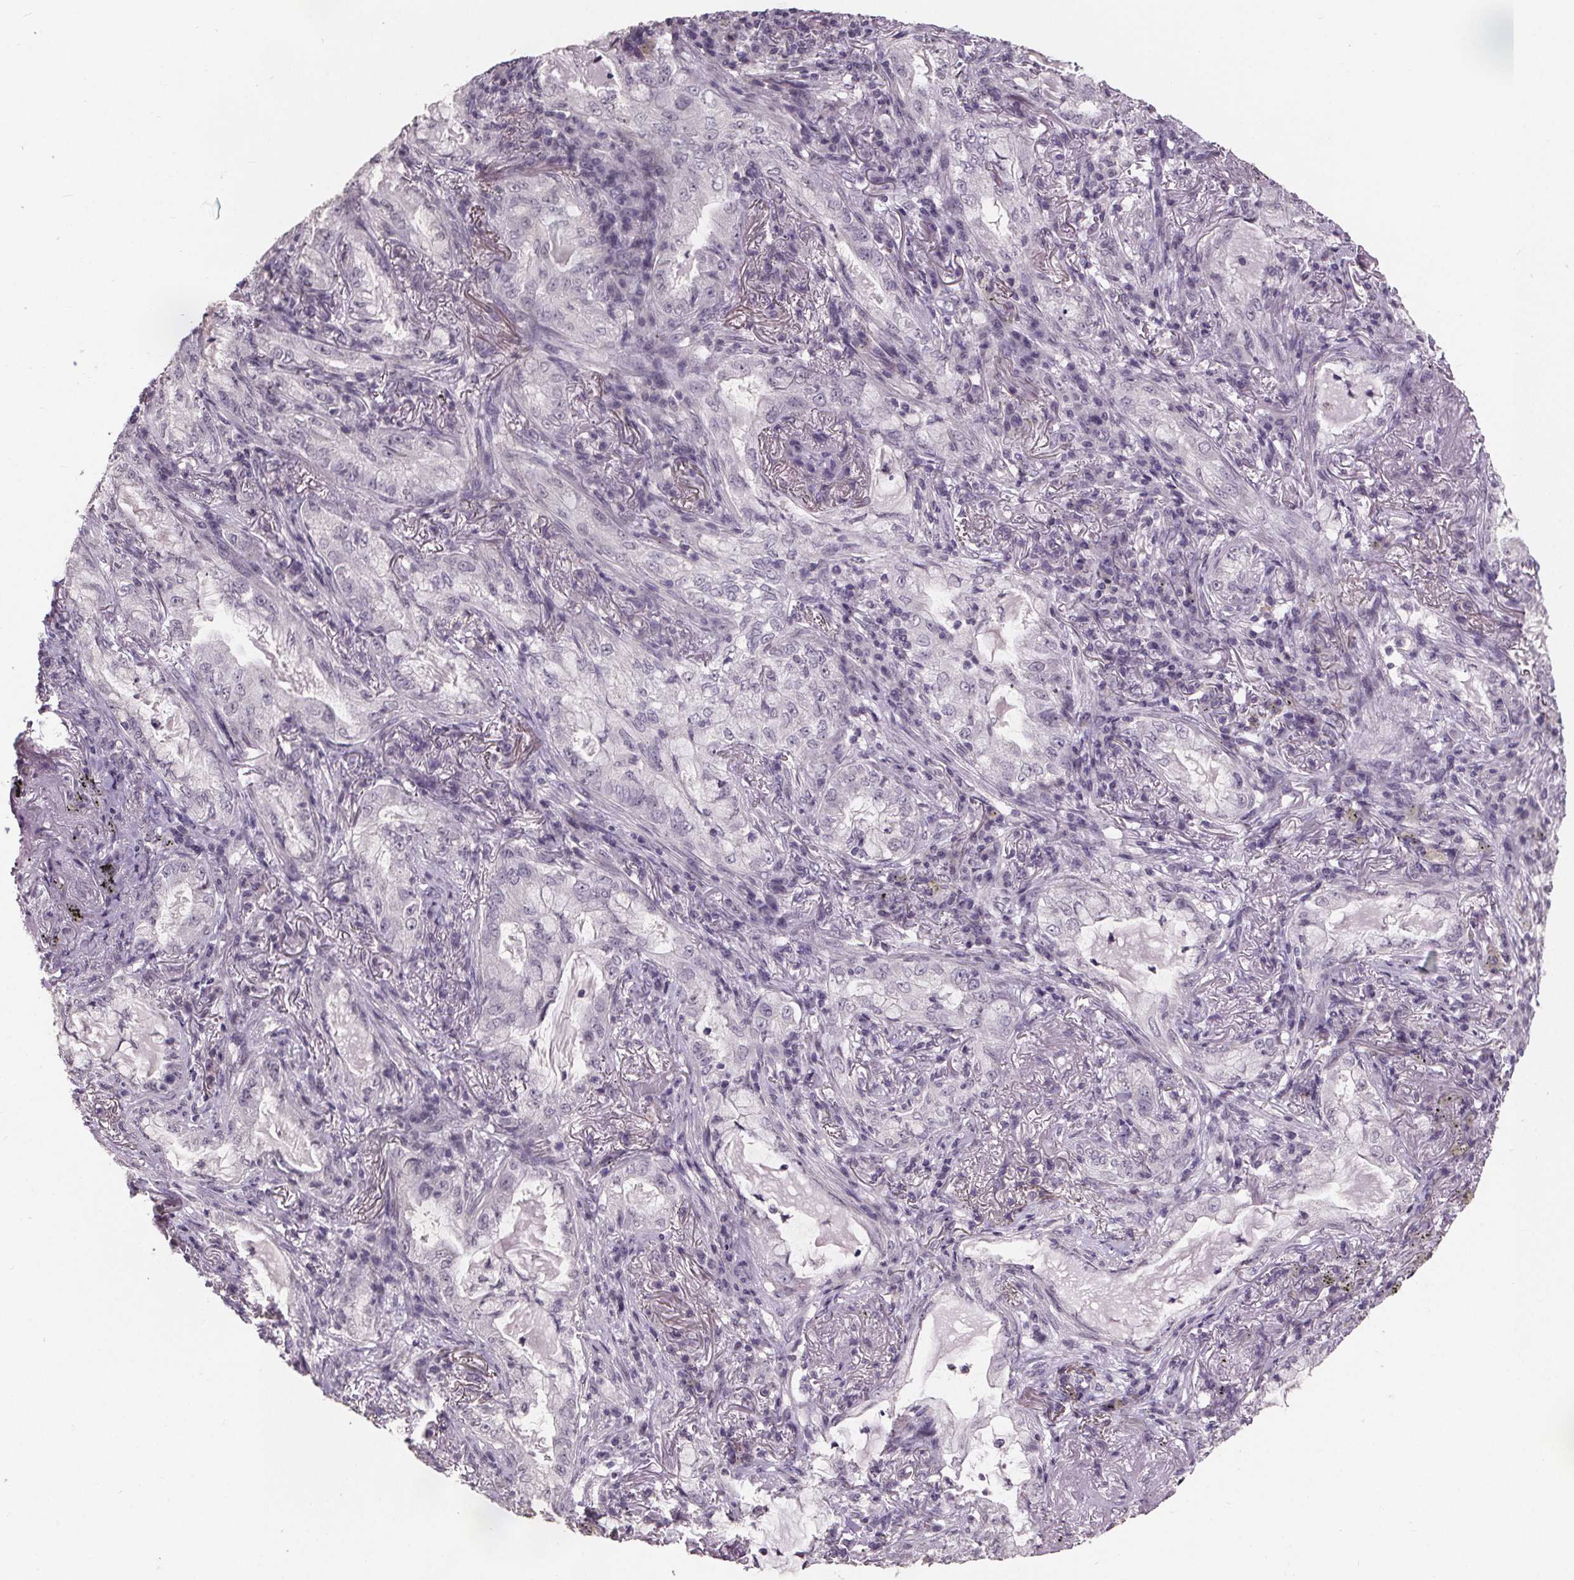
{"staining": {"intensity": "negative", "quantity": "none", "location": "none"}, "tissue": "lung cancer", "cell_type": "Tumor cells", "image_type": "cancer", "snomed": [{"axis": "morphology", "description": "Adenocarcinoma, NOS"}, {"axis": "topography", "description": "Lung"}], "caption": "Tumor cells are negative for brown protein staining in lung cancer.", "gene": "NKX6-1", "patient": {"sex": "female", "age": 73}}